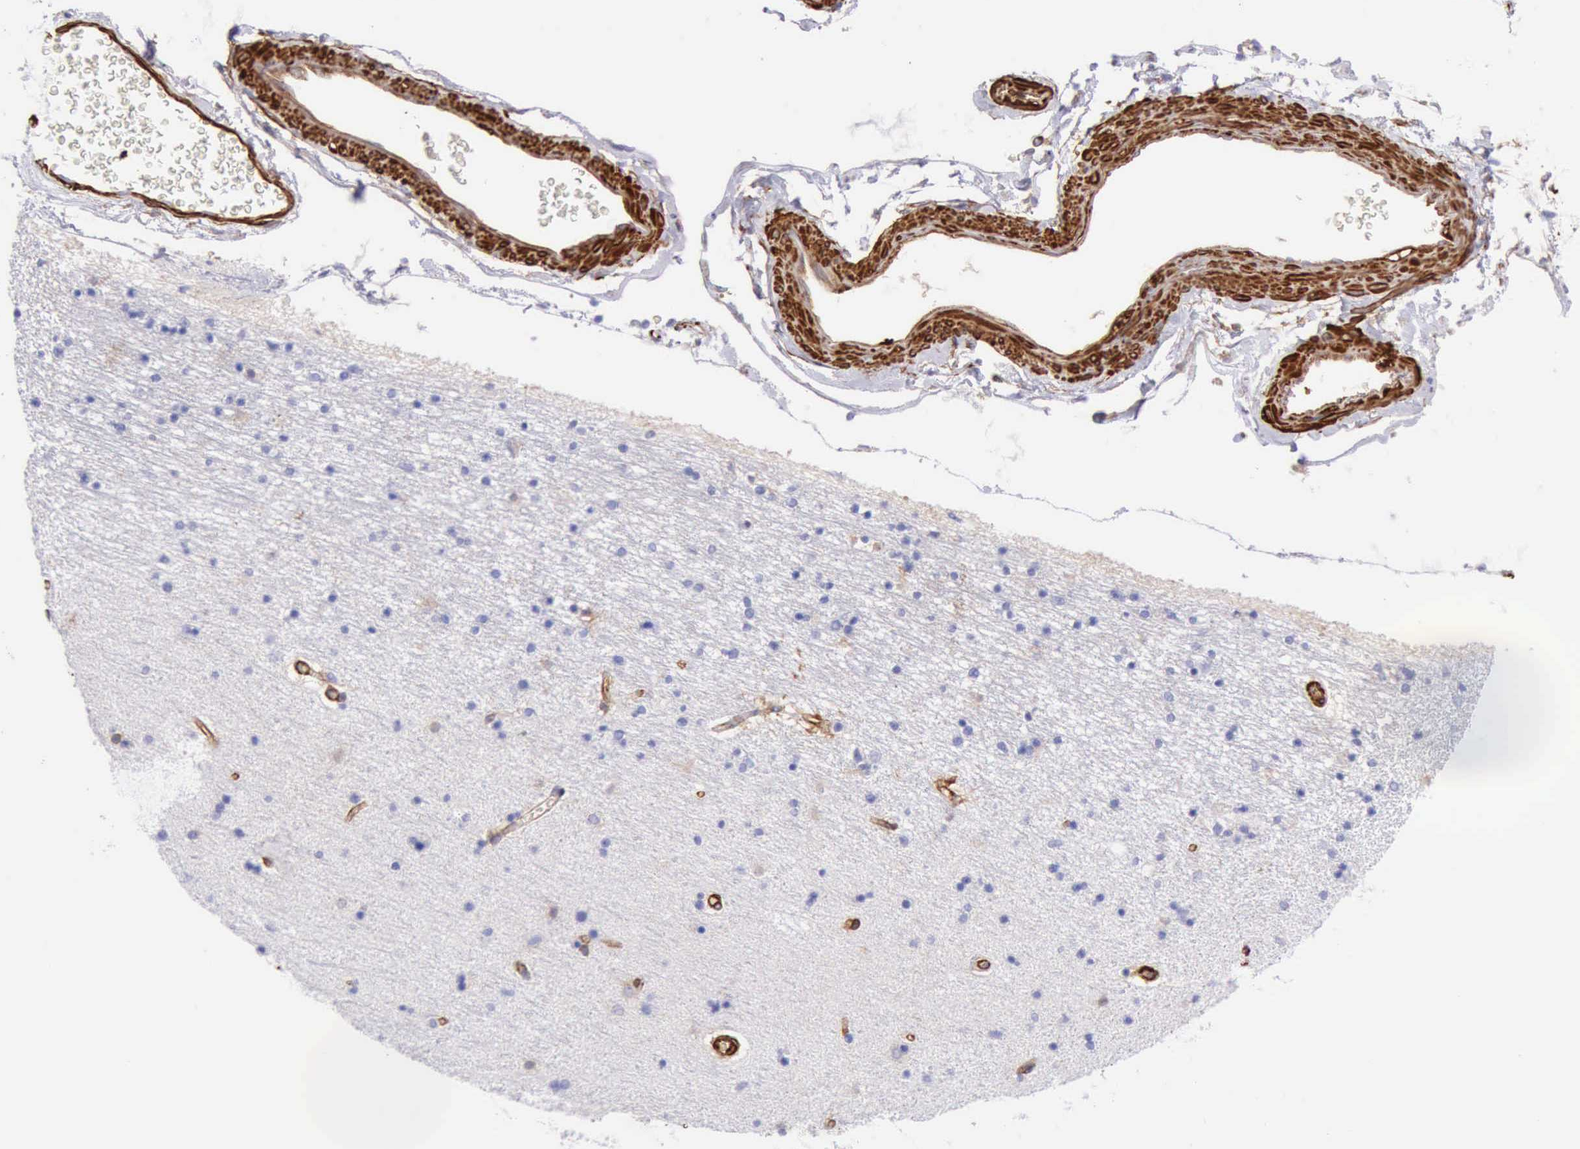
{"staining": {"intensity": "negative", "quantity": "none", "location": "none"}, "tissue": "hippocampus", "cell_type": "Glial cells", "image_type": "normal", "snomed": [{"axis": "morphology", "description": "Normal tissue, NOS"}, {"axis": "topography", "description": "Hippocampus"}], "caption": "Immunohistochemical staining of normal hippocampus demonstrates no significant staining in glial cells.", "gene": "FLNA", "patient": {"sex": "female", "age": 54}}